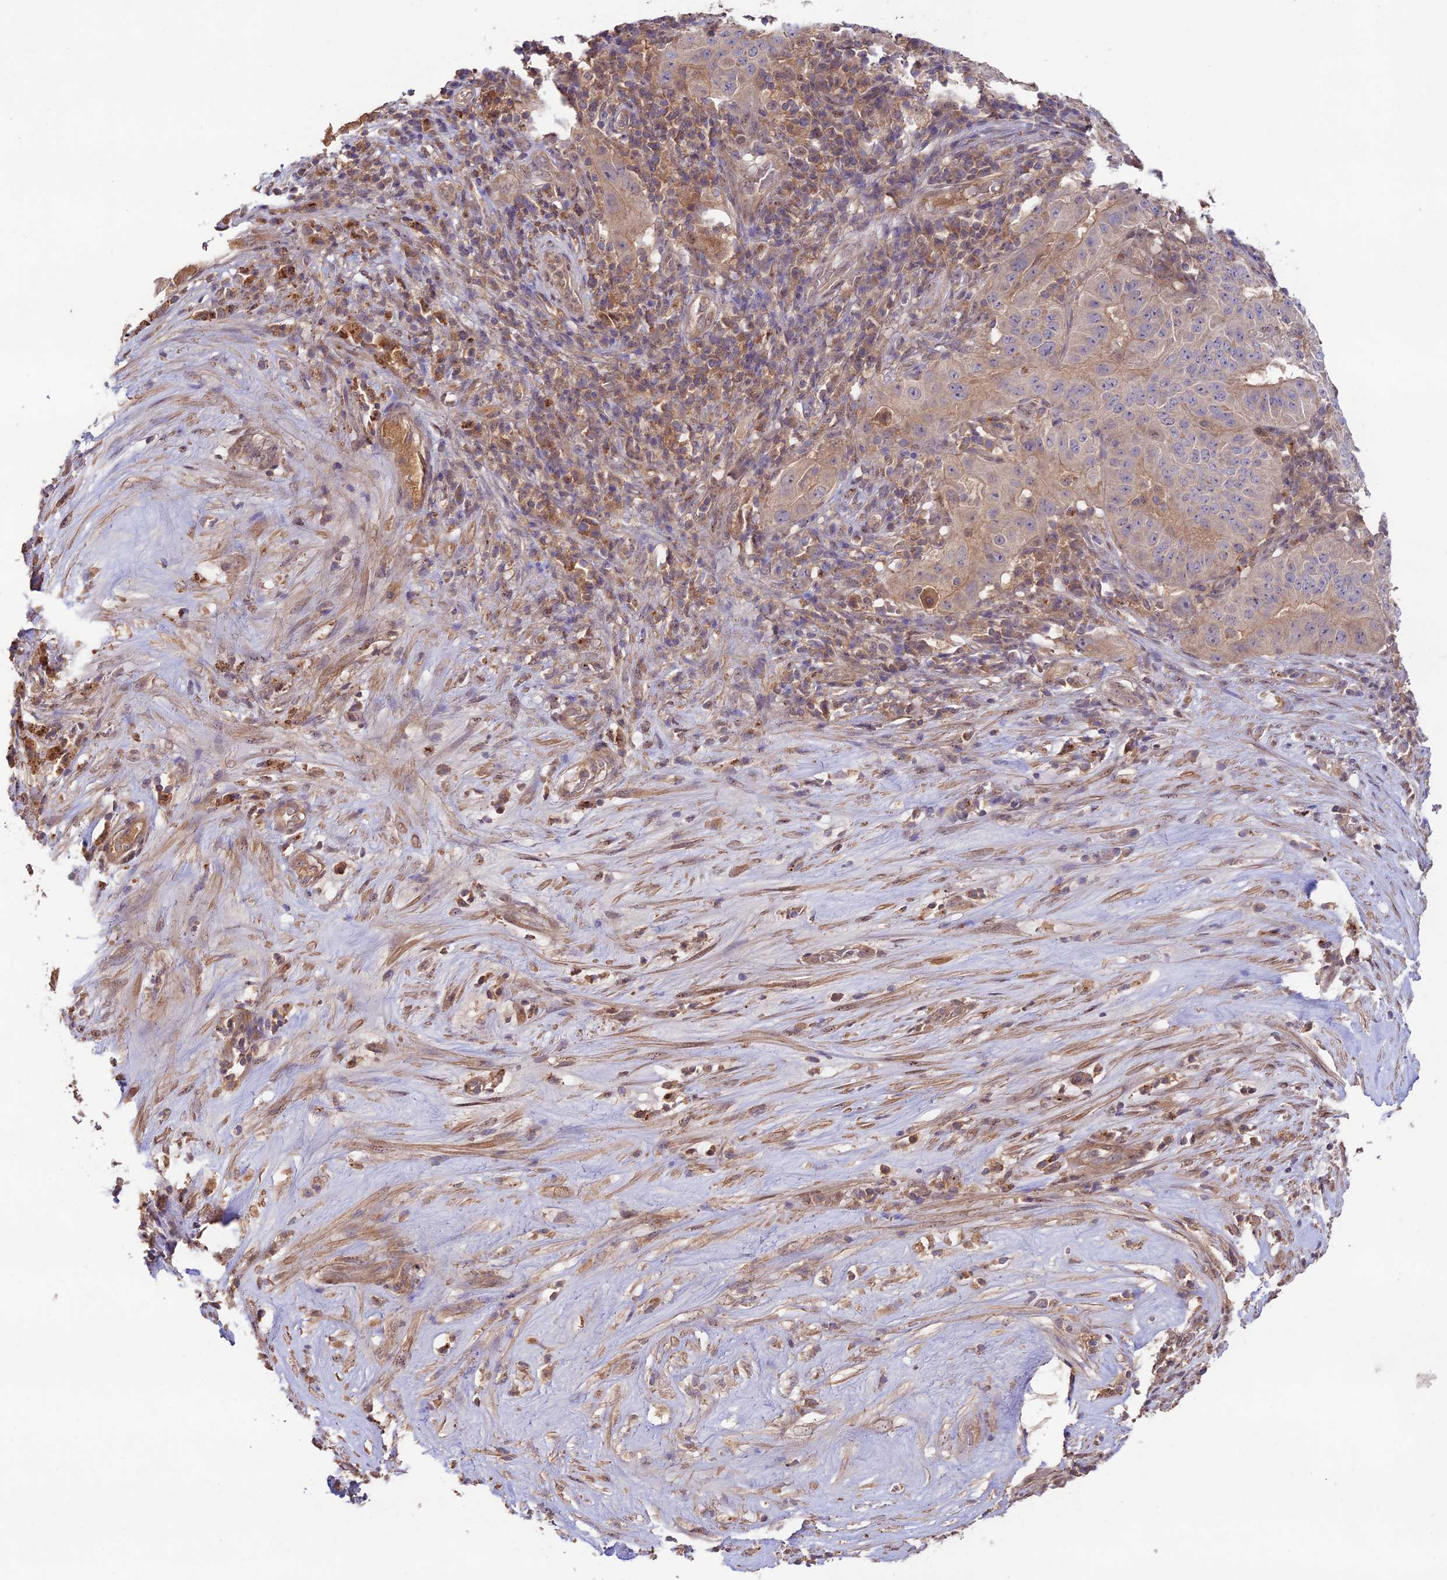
{"staining": {"intensity": "weak", "quantity": "25%-75%", "location": "cytoplasmic/membranous"}, "tissue": "pancreatic cancer", "cell_type": "Tumor cells", "image_type": "cancer", "snomed": [{"axis": "morphology", "description": "Adenocarcinoma, NOS"}, {"axis": "topography", "description": "Pancreas"}], "caption": "Protein analysis of pancreatic adenocarcinoma tissue demonstrates weak cytoplasmic/membranous positivity in approximately 25%-75% of tumor cells.", "gene": "CLCF1", "patient": {"sex": "male", "age": 63}}